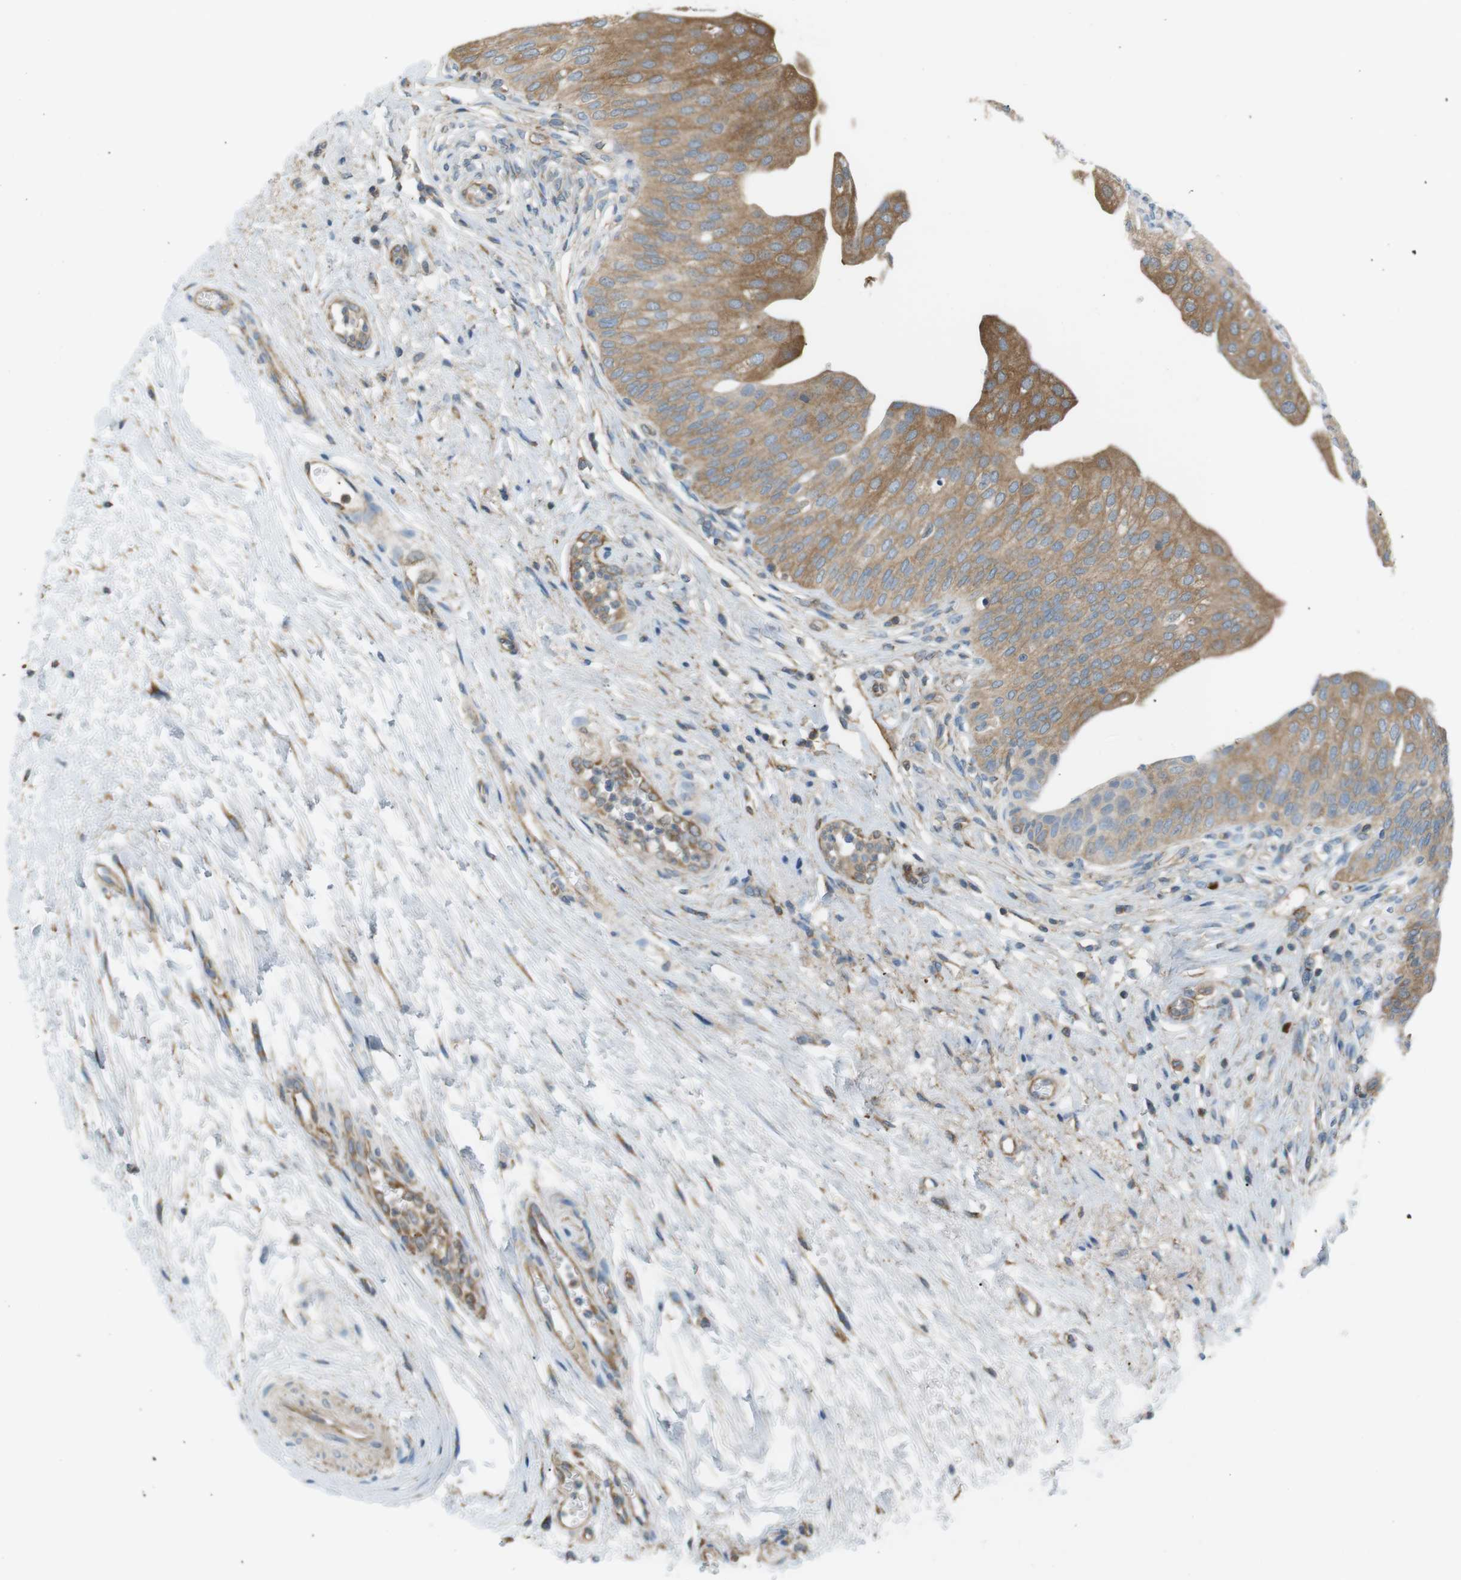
{"staining": {"intensity": "moderate", "quantity": ">75%", "location": "cytoplasmic/membranous"}, "tissue": "urinary bladder", "cell_type": "Urothelial cells", "image_type": "normal", "snomed": [{"axis": "morphology", "description": "Normal tissue, NOS"}, {"axis": "topography", "description": "Urinary bladder"}], "caption": "Immunohistochemical staining of benign urinary bladder reveals medium levels of moderate cytoplasmic/membranous positivity in approximately >75% of urothelial cells. (Stains: DAB (3,3'-diaminobenzidine) in brown, nuclei in blue, Microscopy: brightfield microscopy at high magnification).", "gene": "PEPD", "patient": {"sex": "male", "age": 46}}